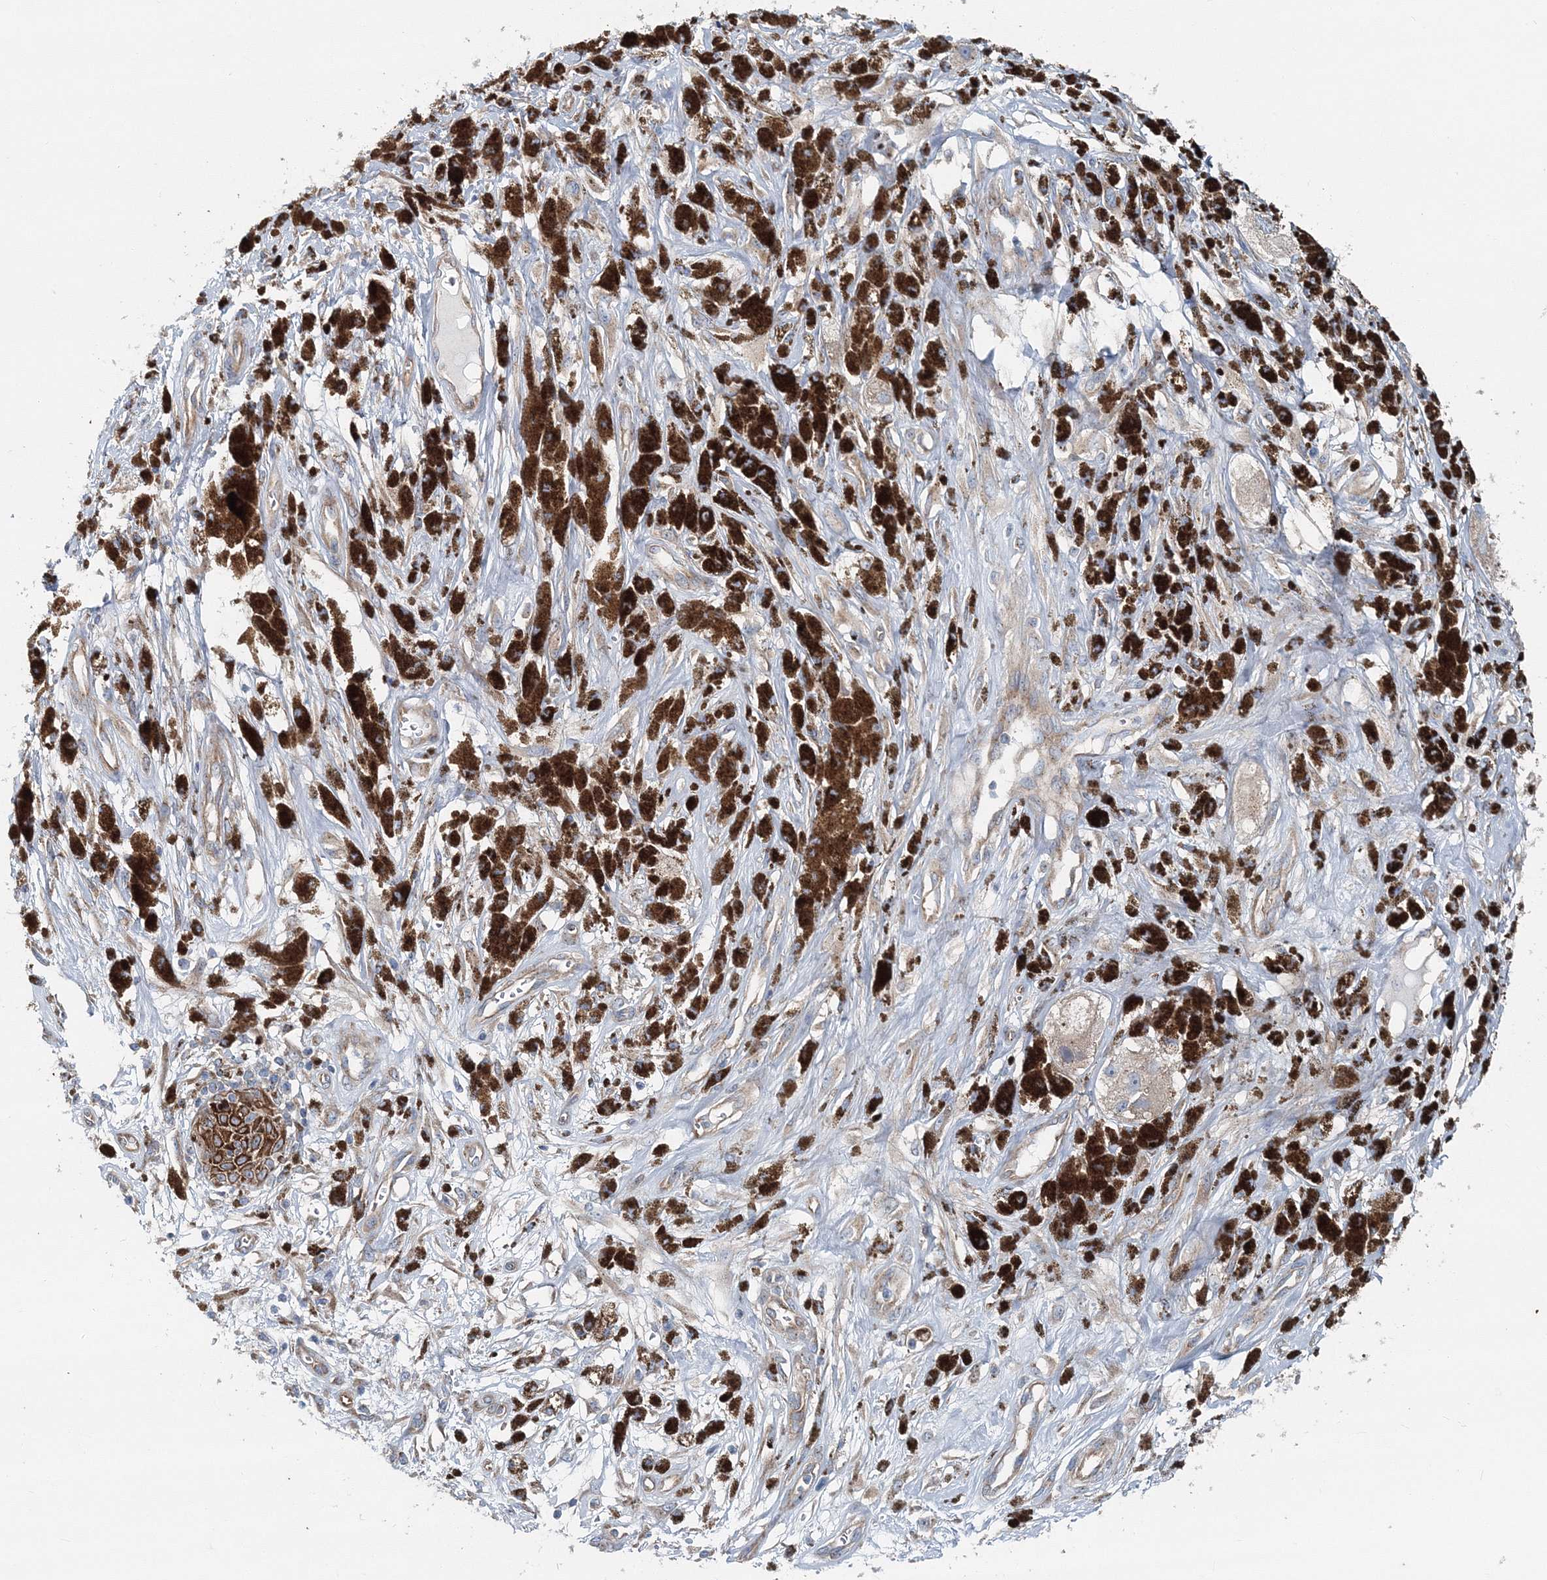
{"staining": {"intensity": "weak", "quantity": ">75%", "location": "cytoplasmic/membranous"}, "tissue": "melanoma", "cell_type": "Tumor cells", "image_type": "cancer", "snomed": [{"axis": "morphology", "description": "Malignant melanoma, NOS"}, {"axis": "topography", "description": "Skin"}], "caption": "DAB (3,3'-diaminobenzidine) immunohistochemical staining of human melanoma shows weak cytoplasmic/membranous protein positivity in approximately >75% of tumor cells.", "gene": "MPHOSPH9", "patient": {"sex": "male", "age": 88}}